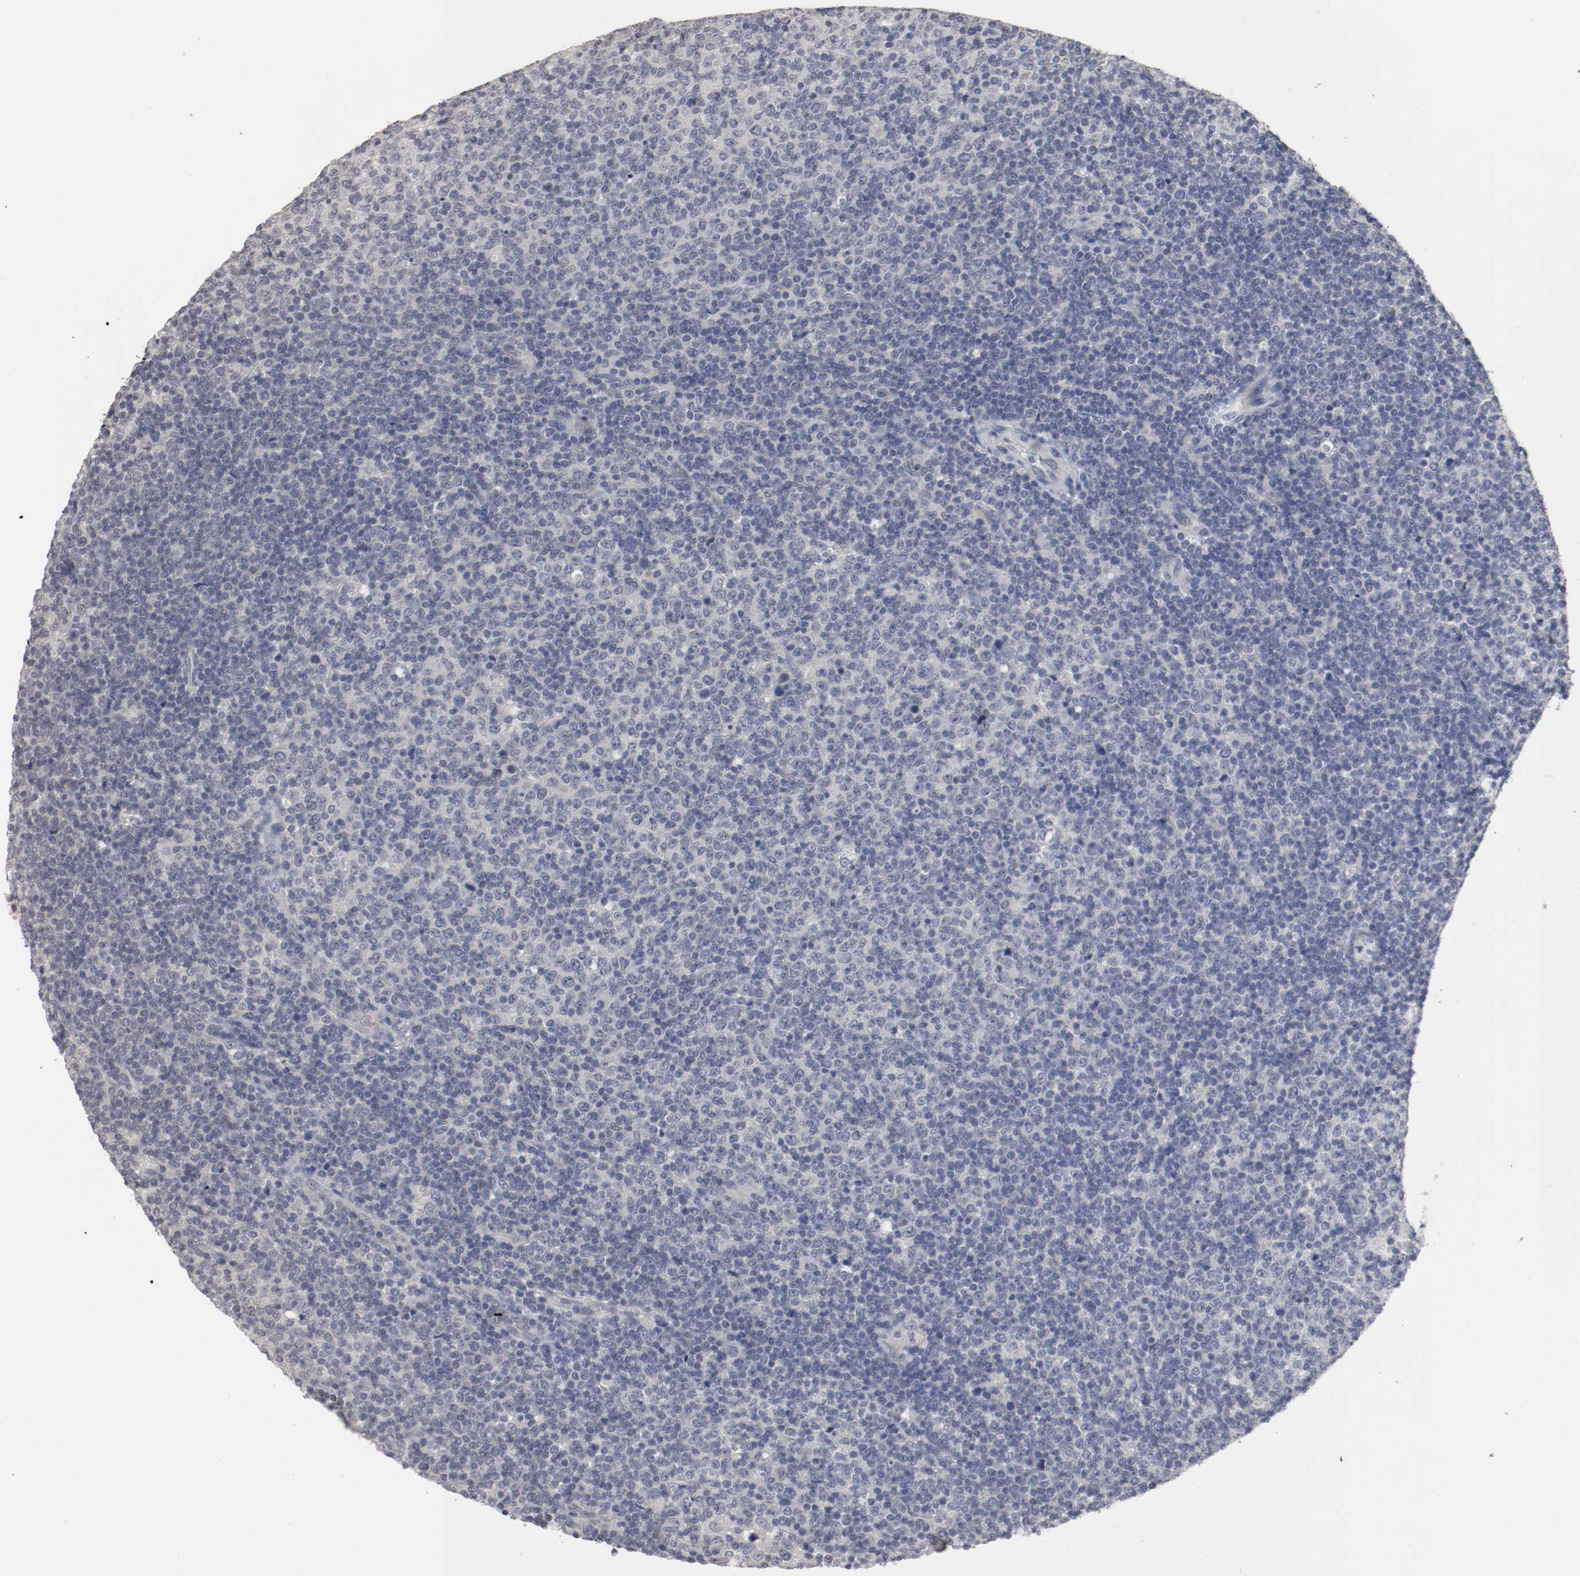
{"staining": {"intensity": "negative", "quantity": "none", "location": "none"}, "tissue": "lymphoma", "cell_type": "Tumor cells", "image_type": "cancer", "snomed": [{"axis": "morphology", "description": "Malignant lymphoma, non-Hodgkin's type, Low grade"}, {"axis": "topography", "description": "Lymph node"}], "caption": "Photomicrograph shows no significant protein staining in tumor cells of lymphoma.", "gene": "CEBPE", "patient": {"sex": "male", "age": 70}}